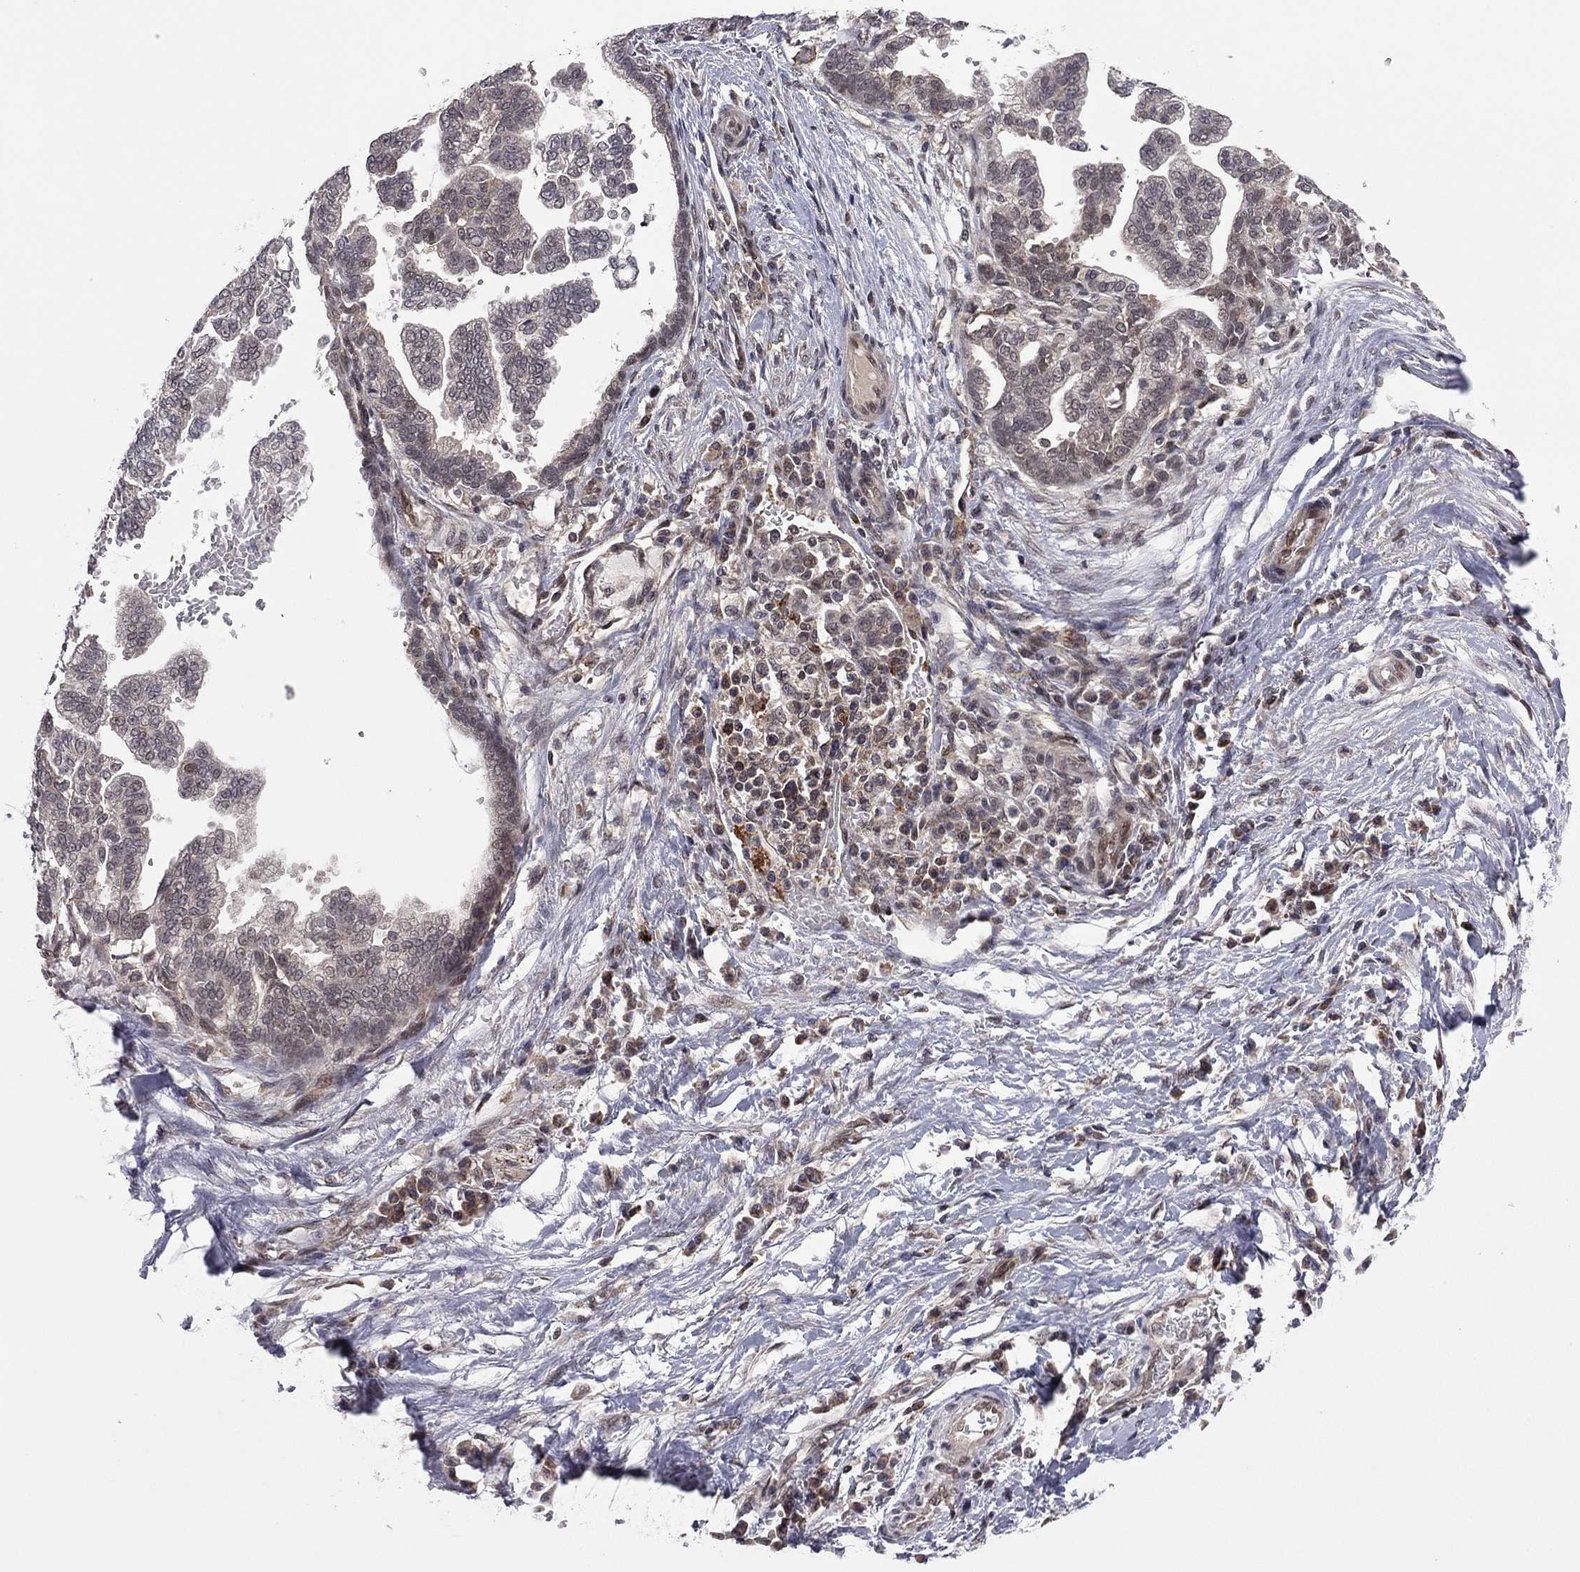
{"staining": {"intensity": "negative", "quantity": "none", "location": "none"}, "tissue": "stomach cancer", "cell_type": "Tumor cells", "image_type": "cancer", "snomed": [{"axis": "morphology", "description": "Adenocarcinoma, NOS"}, {"axis": "topography", "description": "Stomach"}], "caption": "A micrograph of human stomach cancer is negative for staining in tumor cells.", "gene": "GPAA1", "patient": {"sex": "male", "age": 83}}